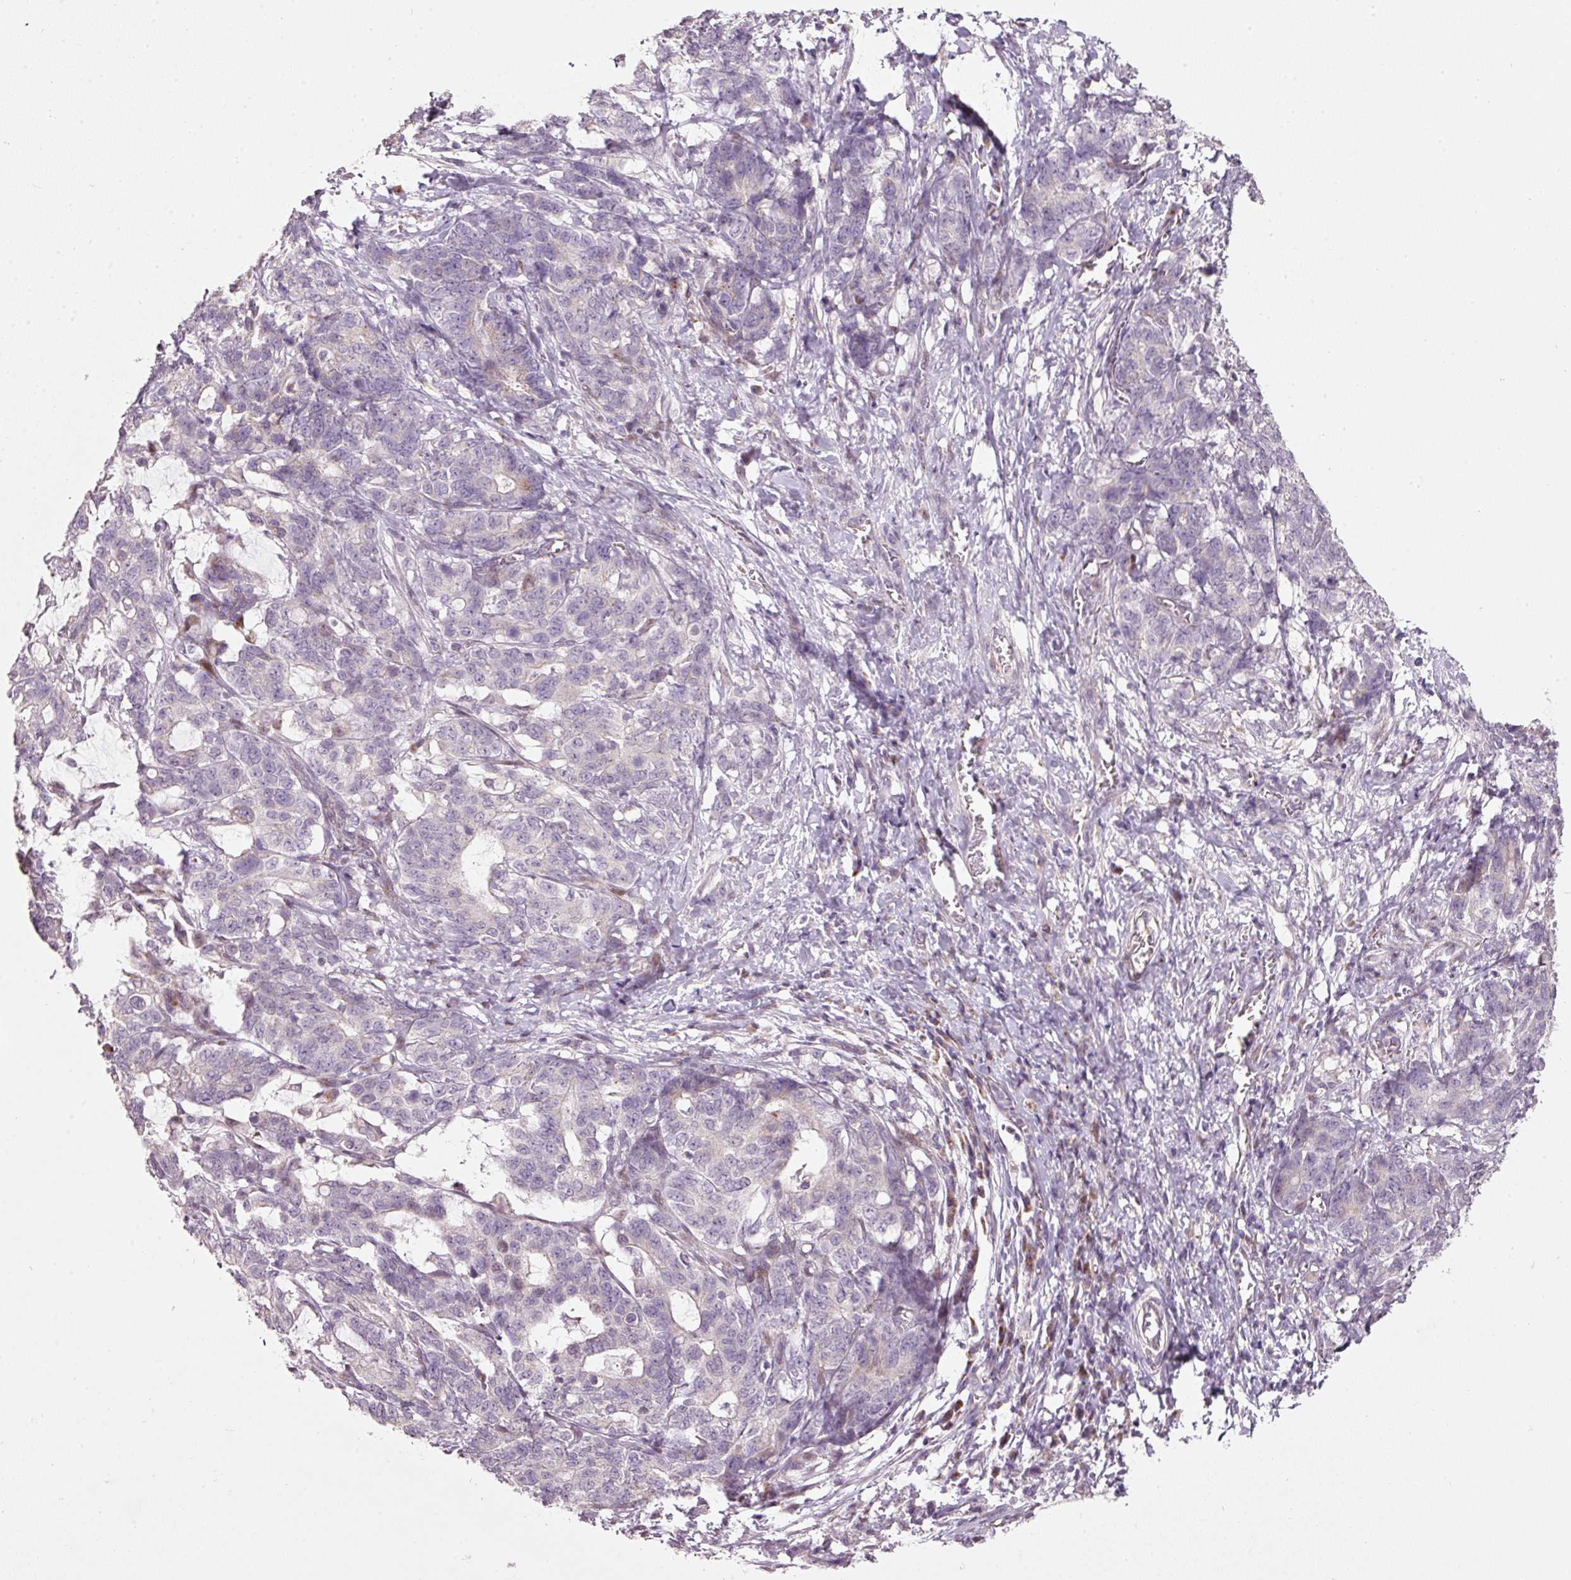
{"staining": {"intensity": "negative", "quantity": "none", "location": "none"}, "tissue": "stomach cancer", "cell_type": "Tumor cells", "image_type": "cancer", "snomed": [{"axis": "morphology", "description": "Normal tissue, NOS"}, {"axis": "morphology", "description": "Adenocarcinoma, NOS"}, {"axis": "topography", "description": "Stomach"}], "caption": "High power microscopy micrograph of an IHC photomicrograph of adenocarcinoma (stomach), revealing no significant positivity in tumor cells.", "gene": "TOB2", "patient": {"sex": "female", "age": 64}}